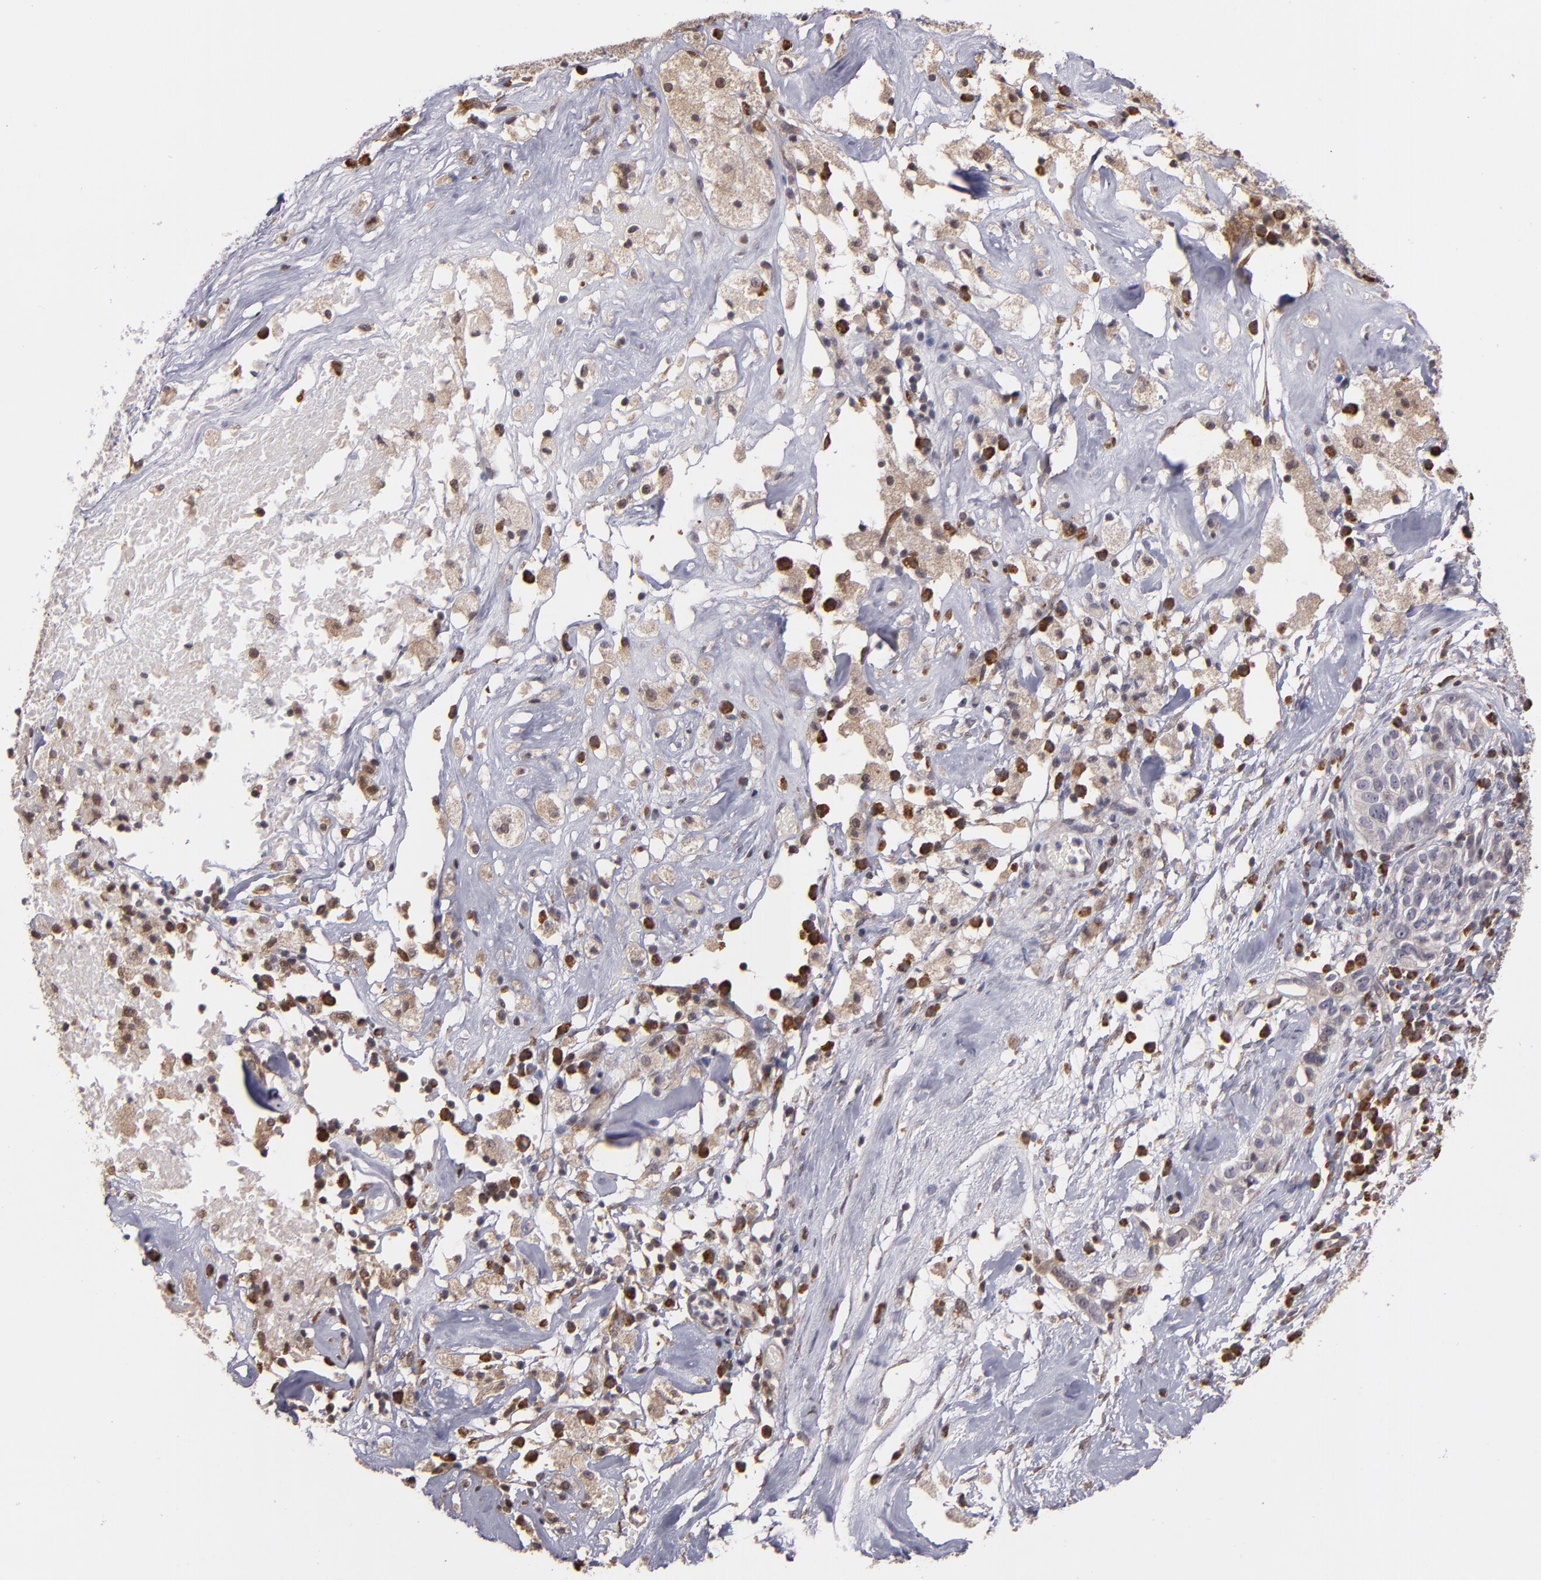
{"staining": {"intensity": "weak", "quantity": ">75%", "location": "cytoplasmic/membranous"}, "tissue": "ovarian cancer", "cell_type": "Tumor cells", "image_type": "cancer", "snomed": [{"axis": "morphology", "description": "Normal tissue, NOS"}, {"axis": "morphology", "description": "Cystadenocarcinoma, serous, NOS"}, {"axis": "topography", "description": "Ovary"}], "caption": "Tumor cells display low levels of weak cytoplasmic/membranous staining in approximately >75% of cells in serous cystadenocarcinoma (ovarian). The staining was performed using DAB, with brown indicating positive protein expression. Nuclei are stained blue with hematoxylin.", "gene": "CASP1", "patient": {"sex": "female", "age": 62}}